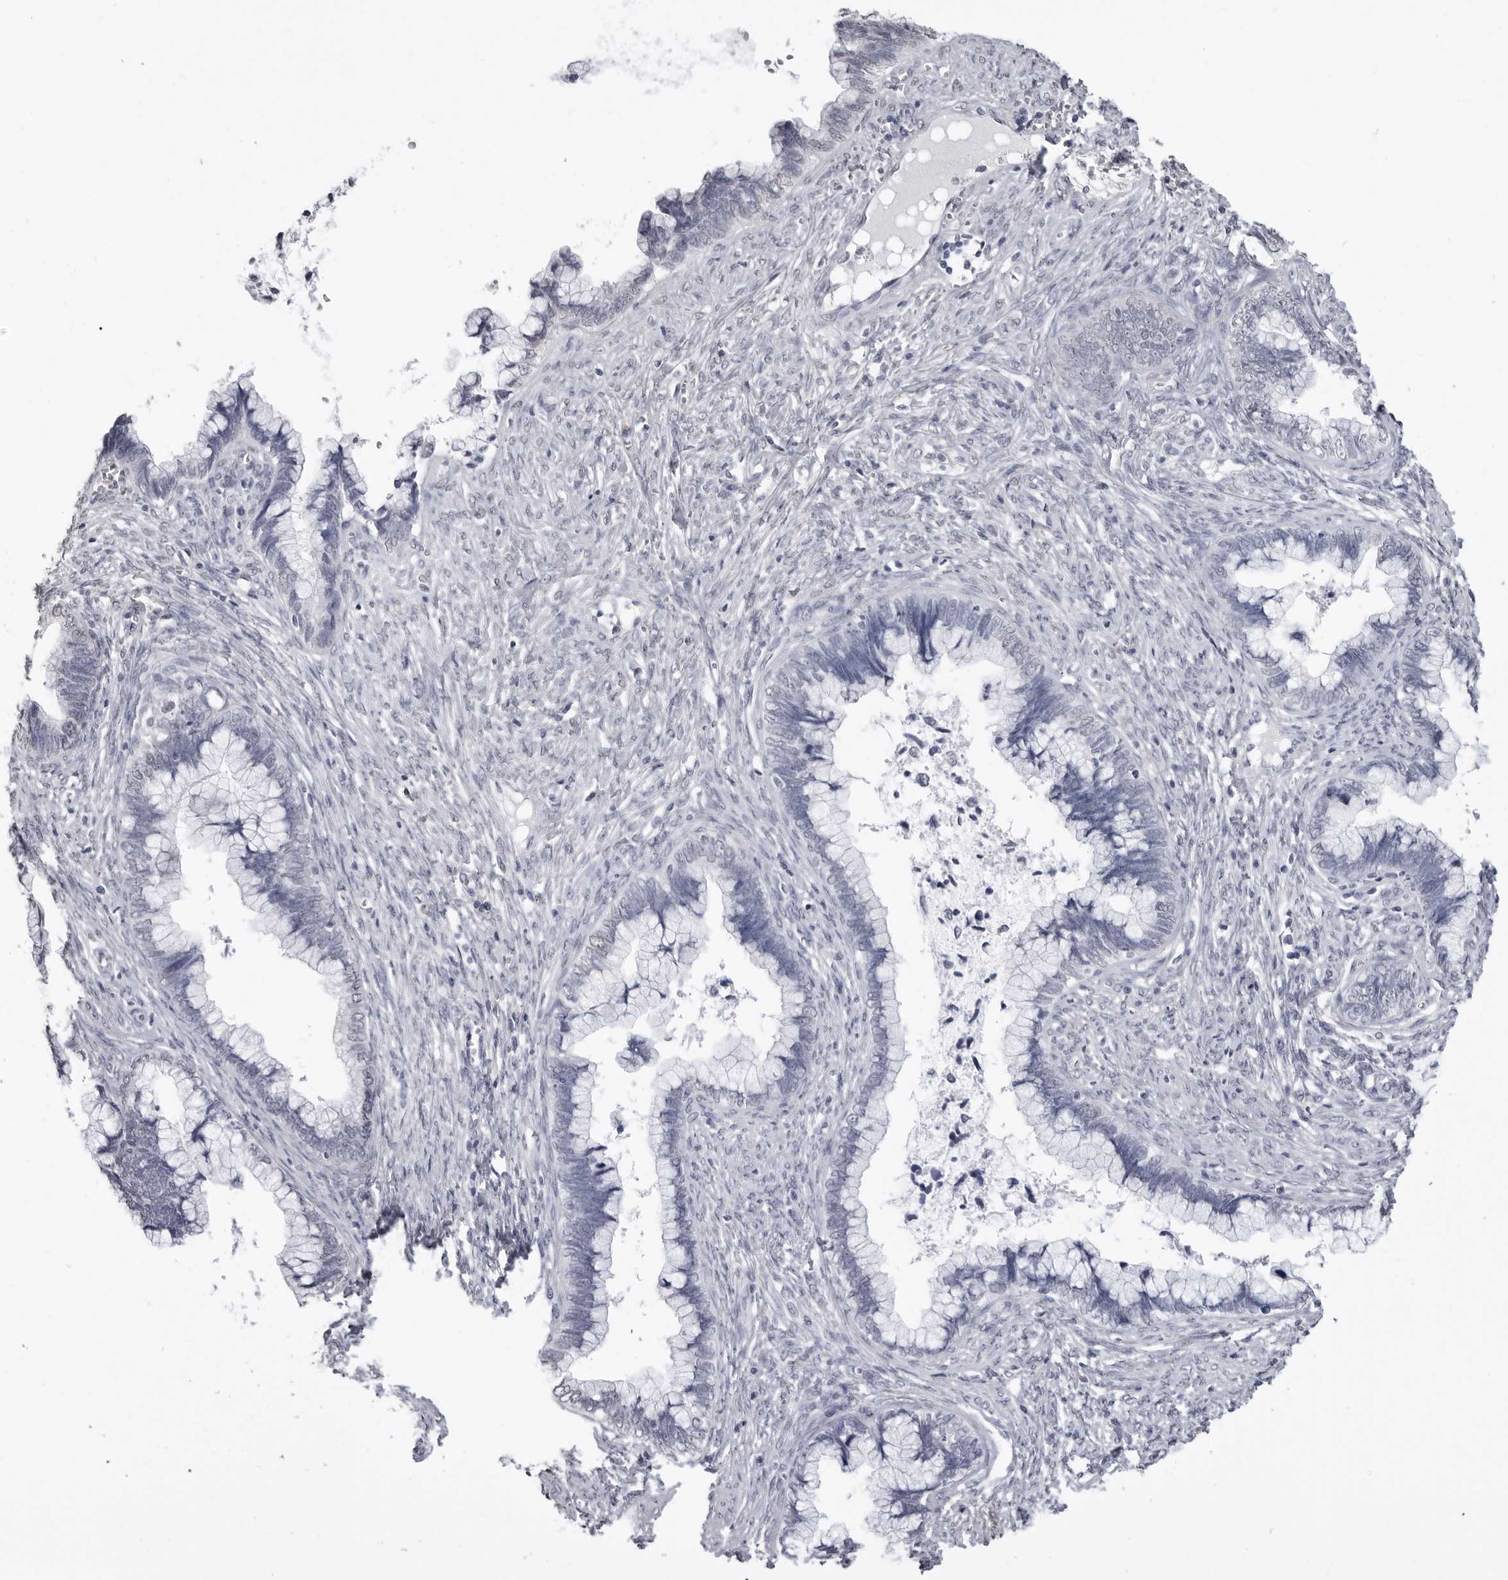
{"staining": {"intensity": "negative", "quantity": "none", "location": "none"}, "tissue": "cervical cancer", "cell_type": "Tumor cells", "image_type": "cancer", "snomed": [{"axis": "morphology", "description": "Adenocarcinoma, NOS"}, {"axis": "topography", "description": "Cervix"}], "caption": "High magnification brightfield microscopy of cervical cancer (adenocarcinoma) stained with DAB (3,3'-diaminobenzidine) (brown) and counterstained with hematoxylin (blue): tumor cells show no significant expression.", "gene": "HEPACAM", "patient": {"sex": "female", "age": 44}}